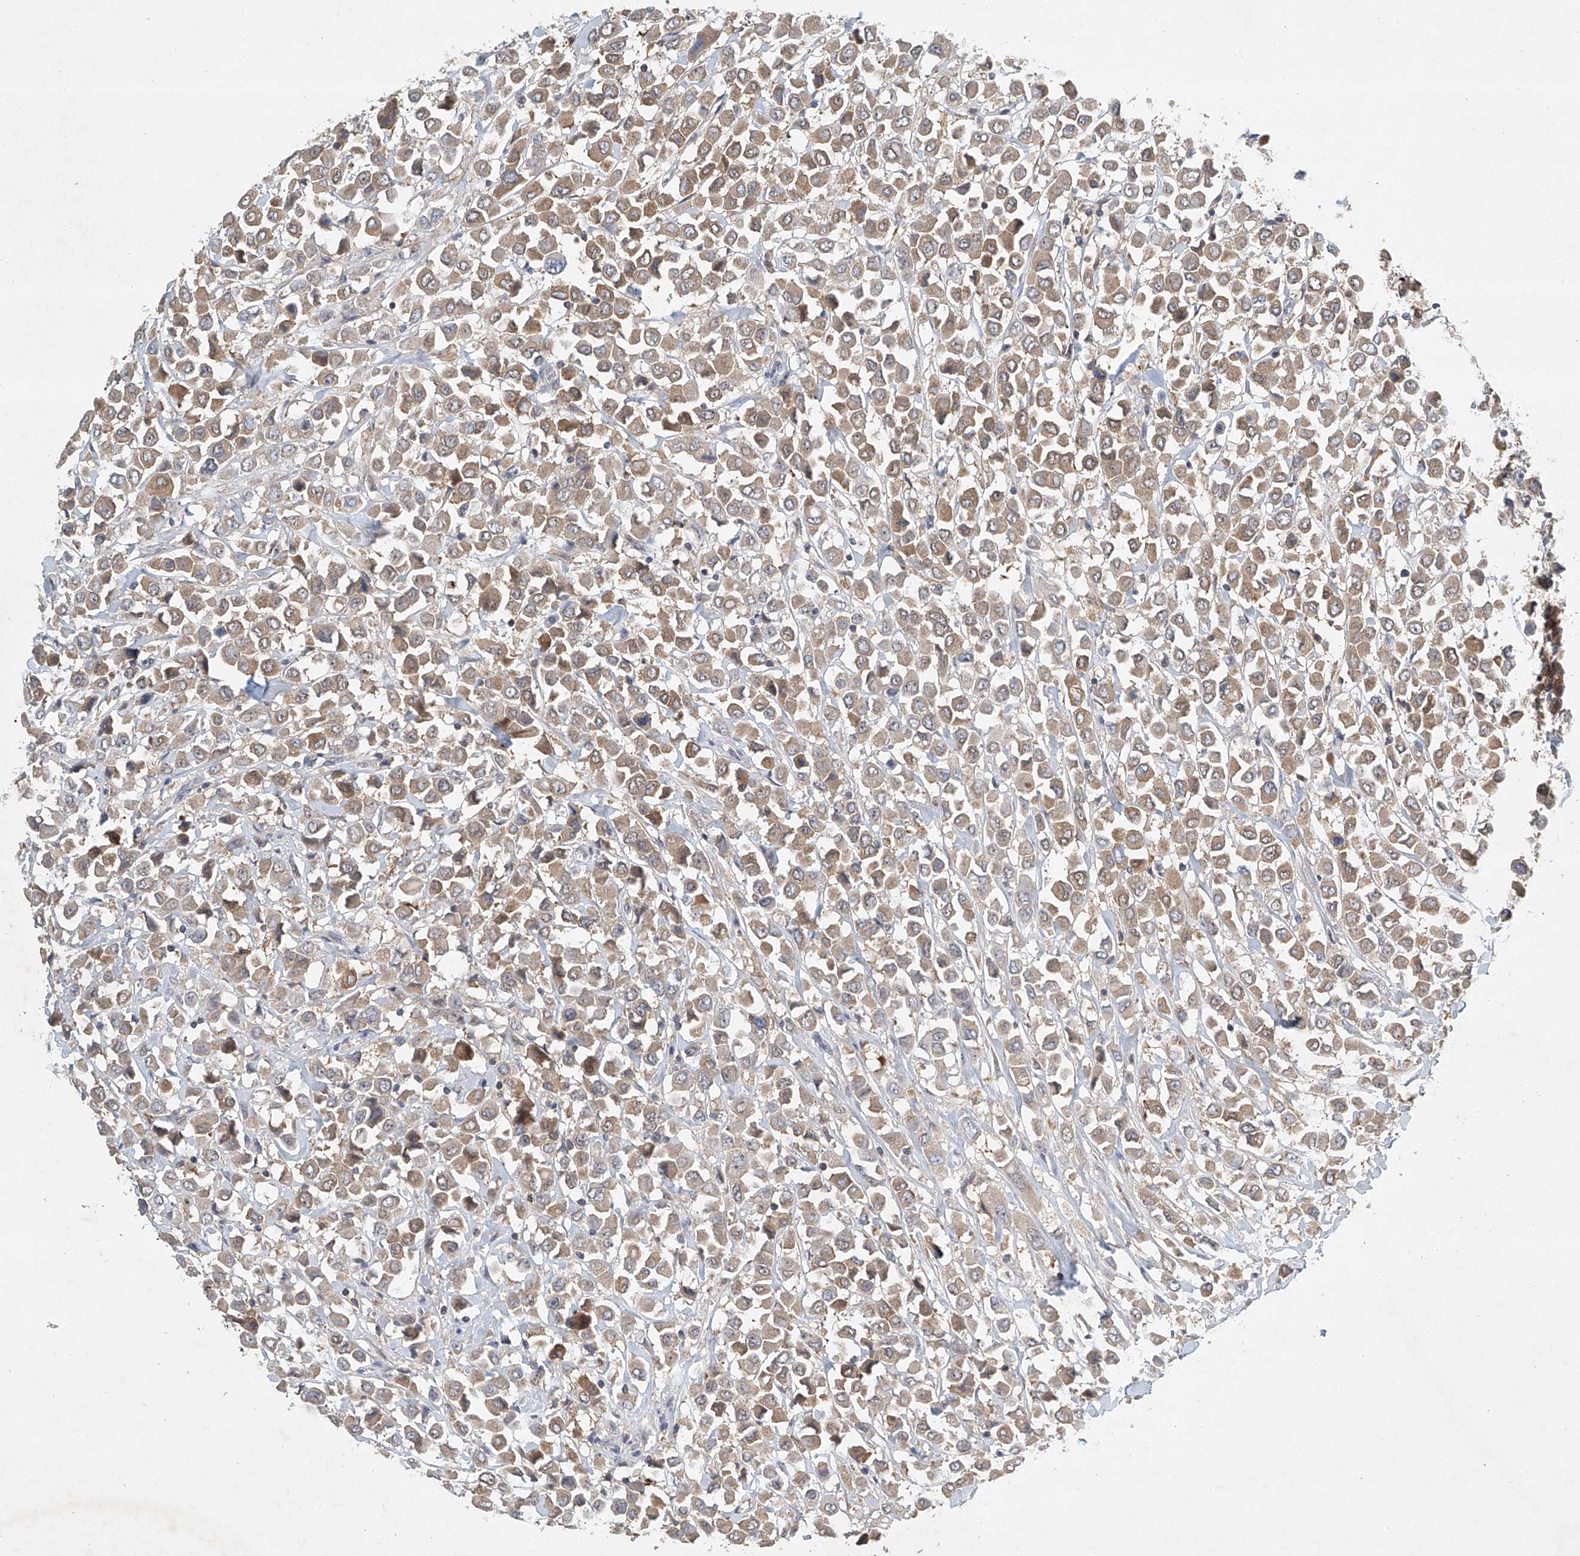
{"staining": {"intensity": "weak", "quantity": ">75%", "location": "cytoplasmic/membranous"}, "tissue": "breast cancer", "cell_type": "Tumor cells", "image_type": "cancer", "snomed": [{"axis": "morphology", "description": "Duct carcinoma"}, {"axis": "topography", "description": "Breast"}], "caption": "Tumor cells show low levels of weak cytoplasmic/membranous staining in about >75% of cells in breast cancer. (DAB (3,3'-diaminobenzidine) IHC with brightfield microscopy, high magnification).", "gene": "CARMIL1", "patient": {"sex": "female", "age": 61}}